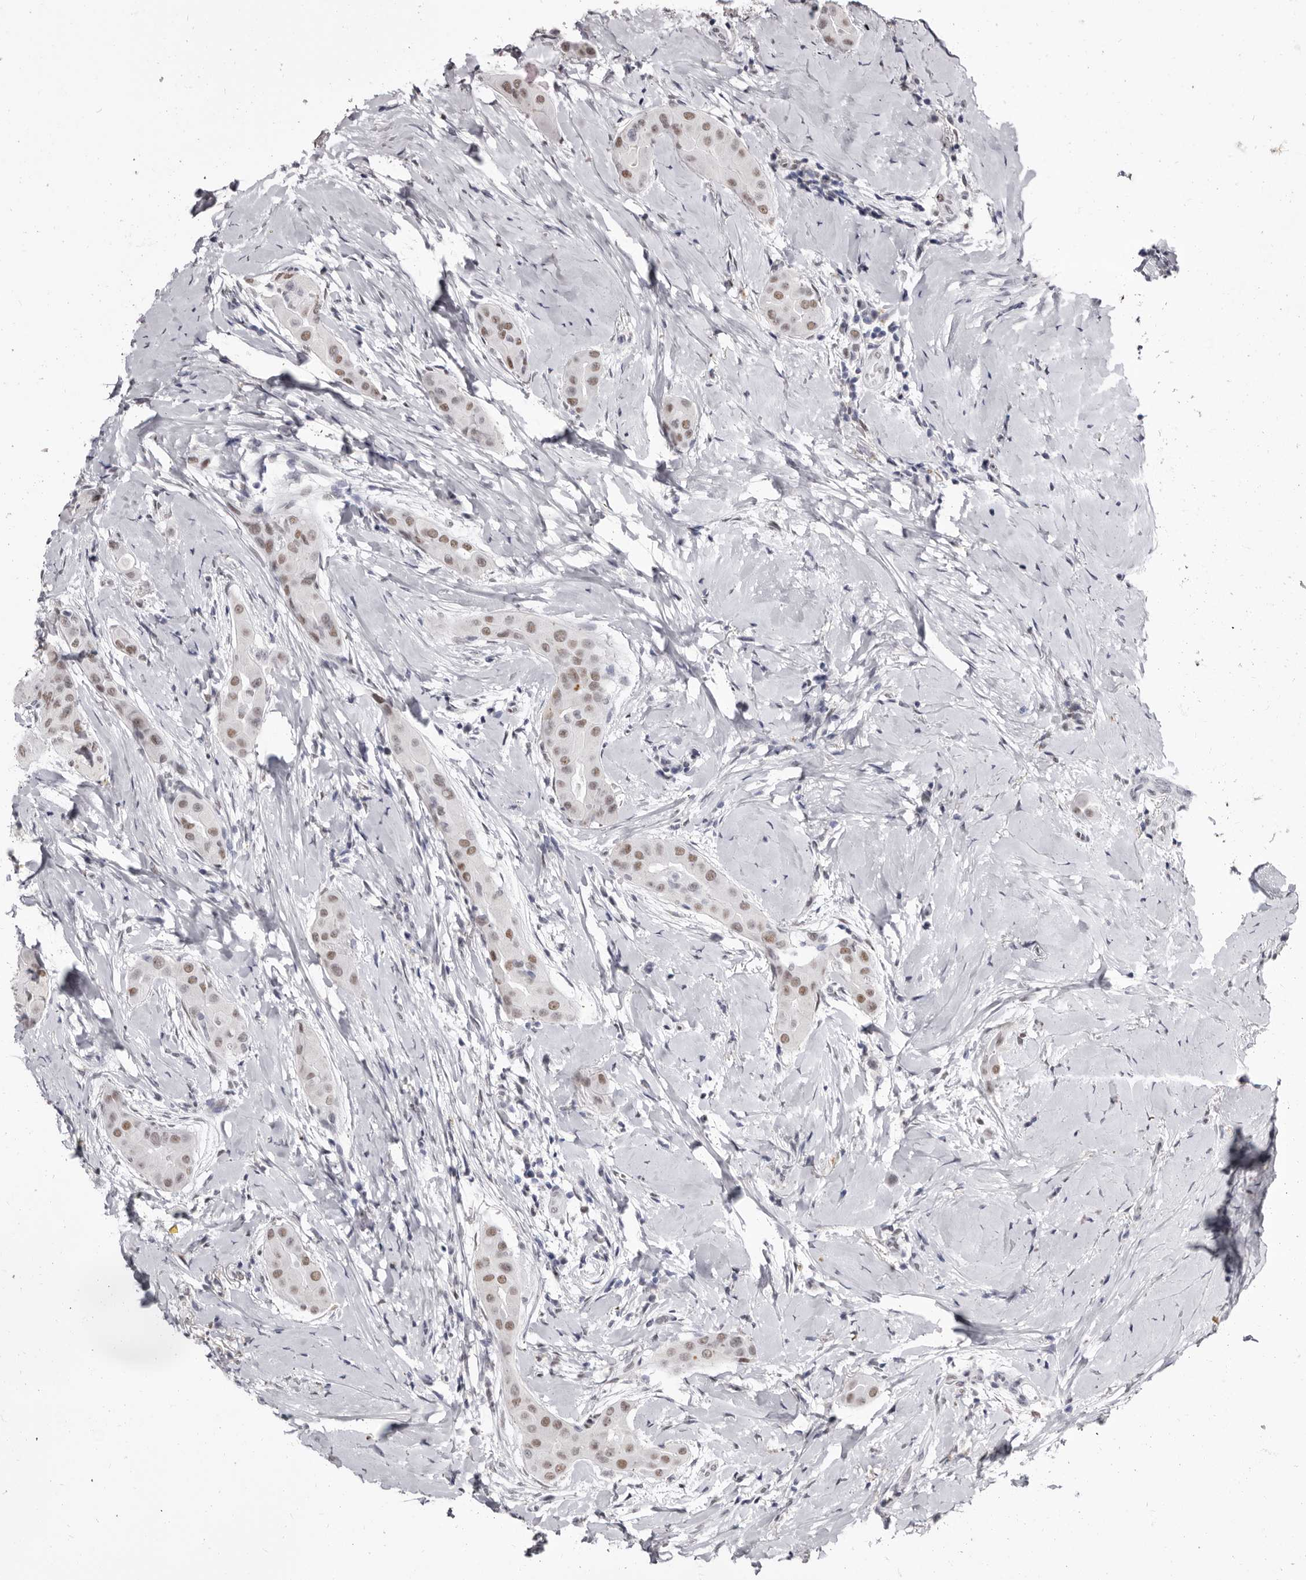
{"staining": {"intensity": "weak", "quantity": ">75%", "location": "nuclear"}, "tissue": "thyroid cancer", "cell_type": "Tumor cells", "image_type": "cancer", "snomed": [{"axis": "morphology", "description": "Papillary adenocarcinoma, NOS"}, {"axis": "topography", "description": "Thyroid gland"}], "caption": "An immunohistochemistry histopathology image of tumor tissue is shown. Protein staining in brown highlights weak nuclear positivity in papillary adenocarcinoma (thyroid) within tumor cells.", "gene": "ZNF326", "patient": {"sex": "male", "age": 33}}